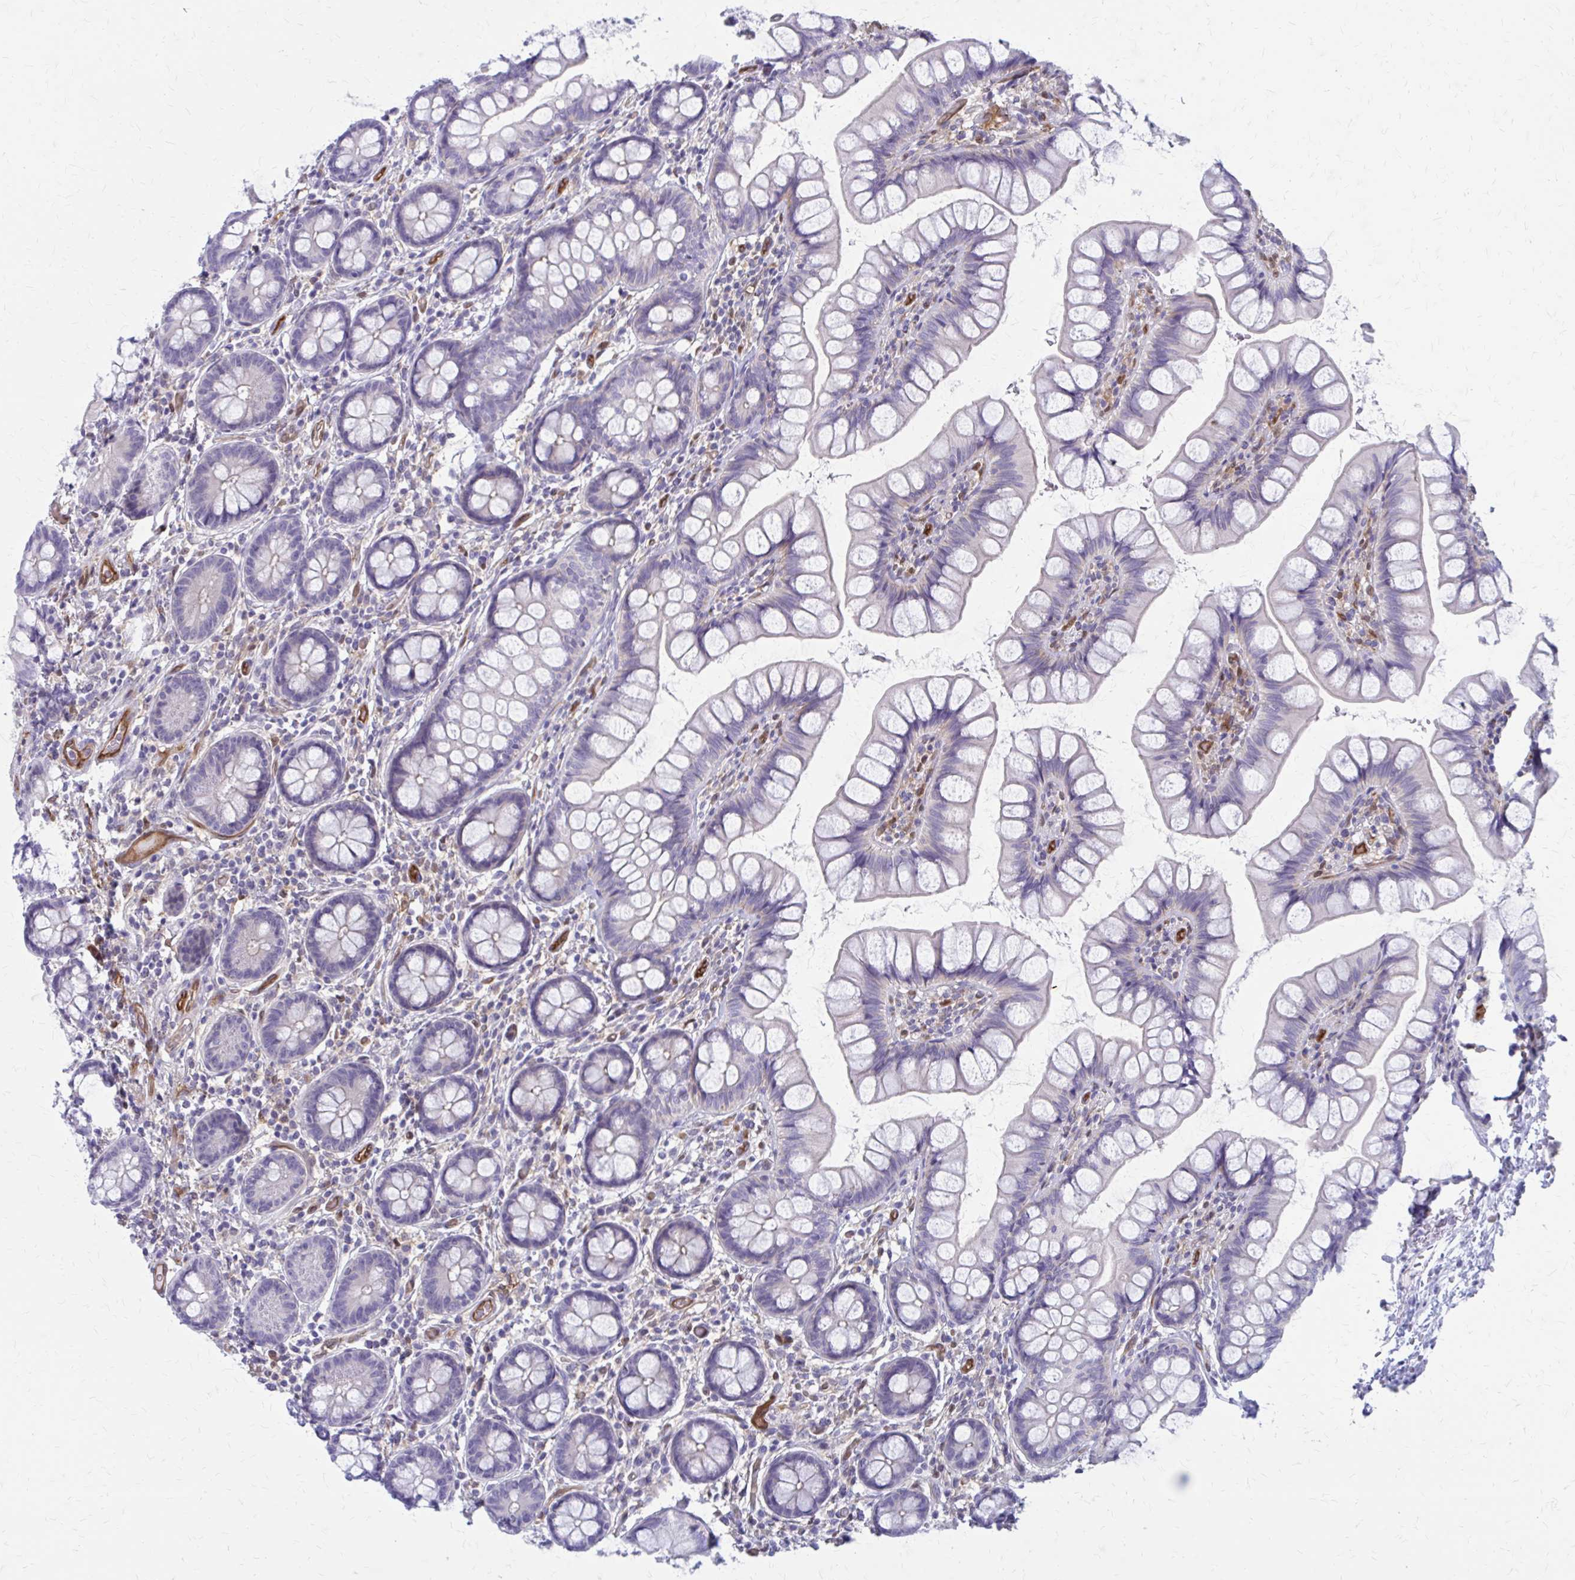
{"staining": {"intensity": "moderate", "quantity": "<25%", "location": "cytoplasmic/membranous"}, "tissue": "small intestine", "cell_type": "Glandular cells", "image_type": "normal", "snomed": [{"axis": "morphology", "description": "Normal tissue, NOS"}, {"axis": "topography", "description": "Small intestine"}], "caption": "Immunohistochemical staining of normal small intestine shows low levels of moderate cytoplasmic/membranous staining in approximately <25% of glandular cells.", "gene": "CLIC2", "patient": {"sex": "male", "age": 70}}